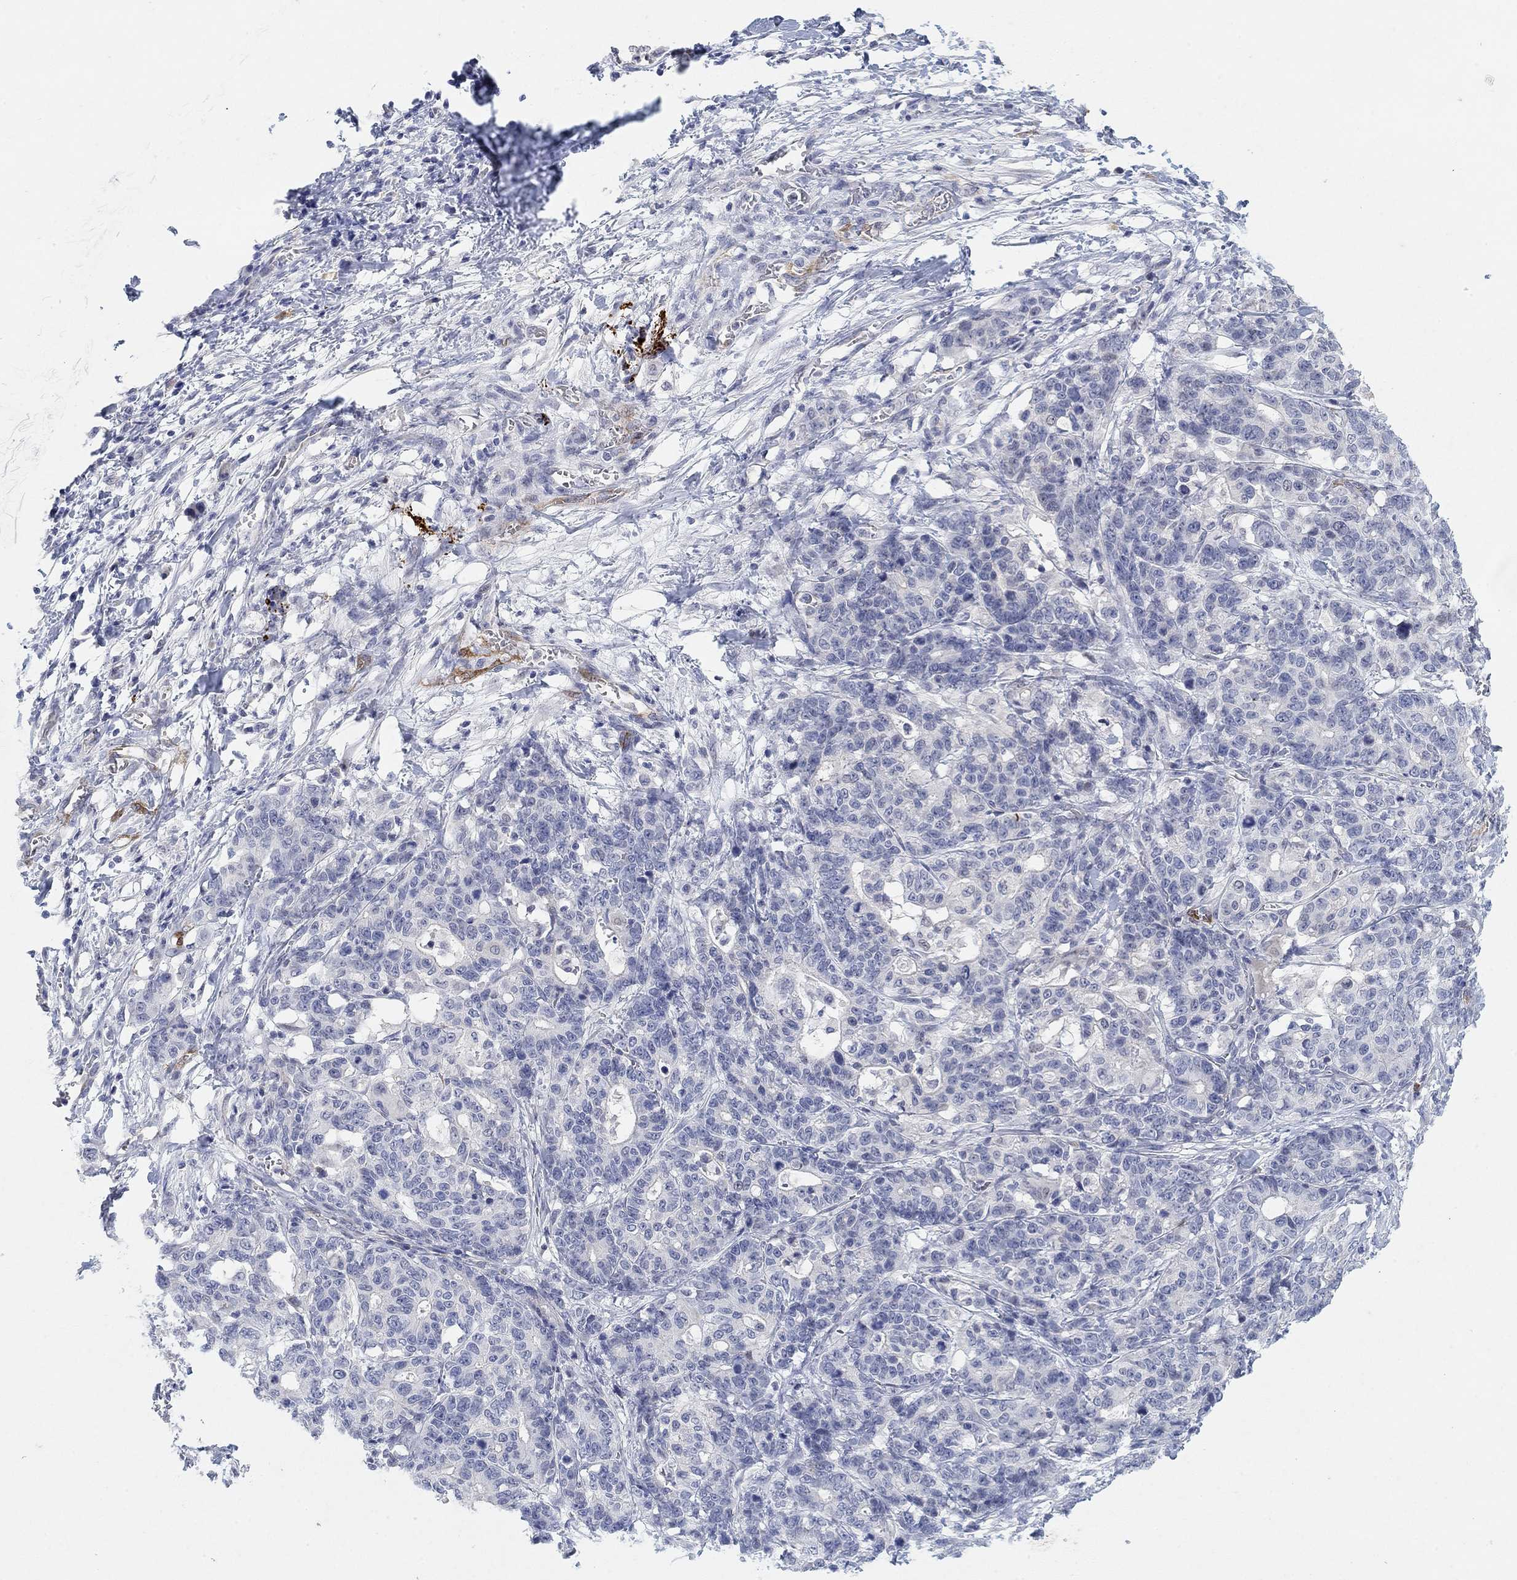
{"staining": {"intensity": "negative", "quantity": "none", "location": "none"}, "tissue": "stomach cancer", "cell_type": "Tumor cells", "image_type": "cancer", "snomed": [{"axis": "morphology", "description": "Normal tissue, NOS"}, {"axis": "morphology", "description": "Adenocarcinoma, NOS"}, {"axis": "topography", "description": "Stomach"}], "caption": "Immunohistochemistry (IHC) histopathology image of human stomach adenocarcinoma stained for a protein (brown), which displays no staining in tumor cells.", "gene": "VAT1L", "patient": {"sex": "female", "age": 64}}